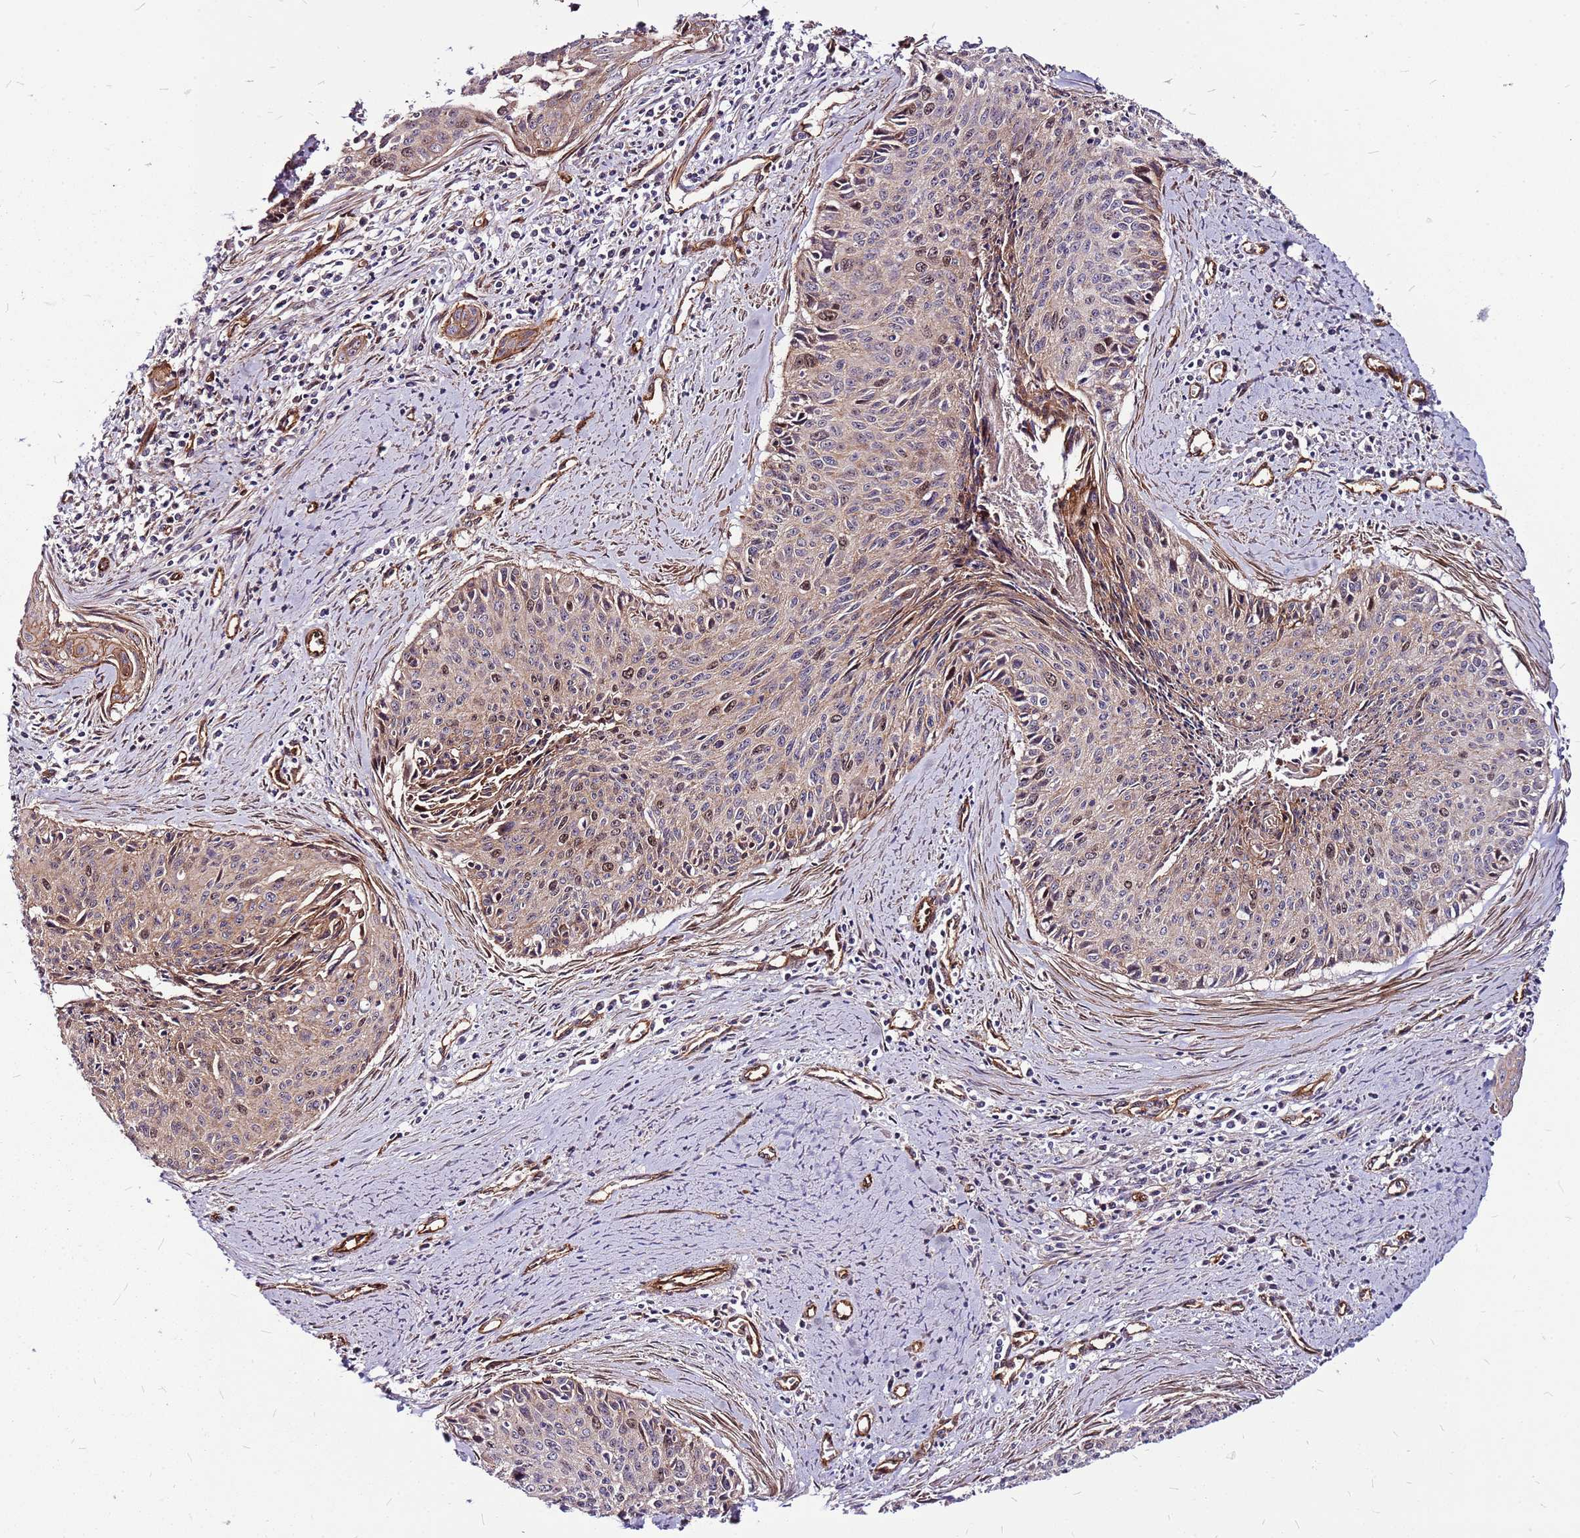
{"staining": {"intensity": "moderate", "quantity": "25%-75%", "location": "cytoplasmic/membranous,nuclear"}, "tissue": "cervical cancer", "cell_type": "Tumor cells", "image_type": "cancer", "snomed": [{"axis": "morphology", "description": "Squamous cell carcinoma, NOS"}, {"axis": "topography", "description": "Cervix"}], "caption": "Immunohistochemical staining of human squamous cell carcinoma (cervical) exhibits medium levels of moderate cytoplasmic/membranous and nuclear positivity in approximately 25%-75% of tumor cells.", "gene": "TOPAZ1", "patient": {"sex": "female", "age": 55}}